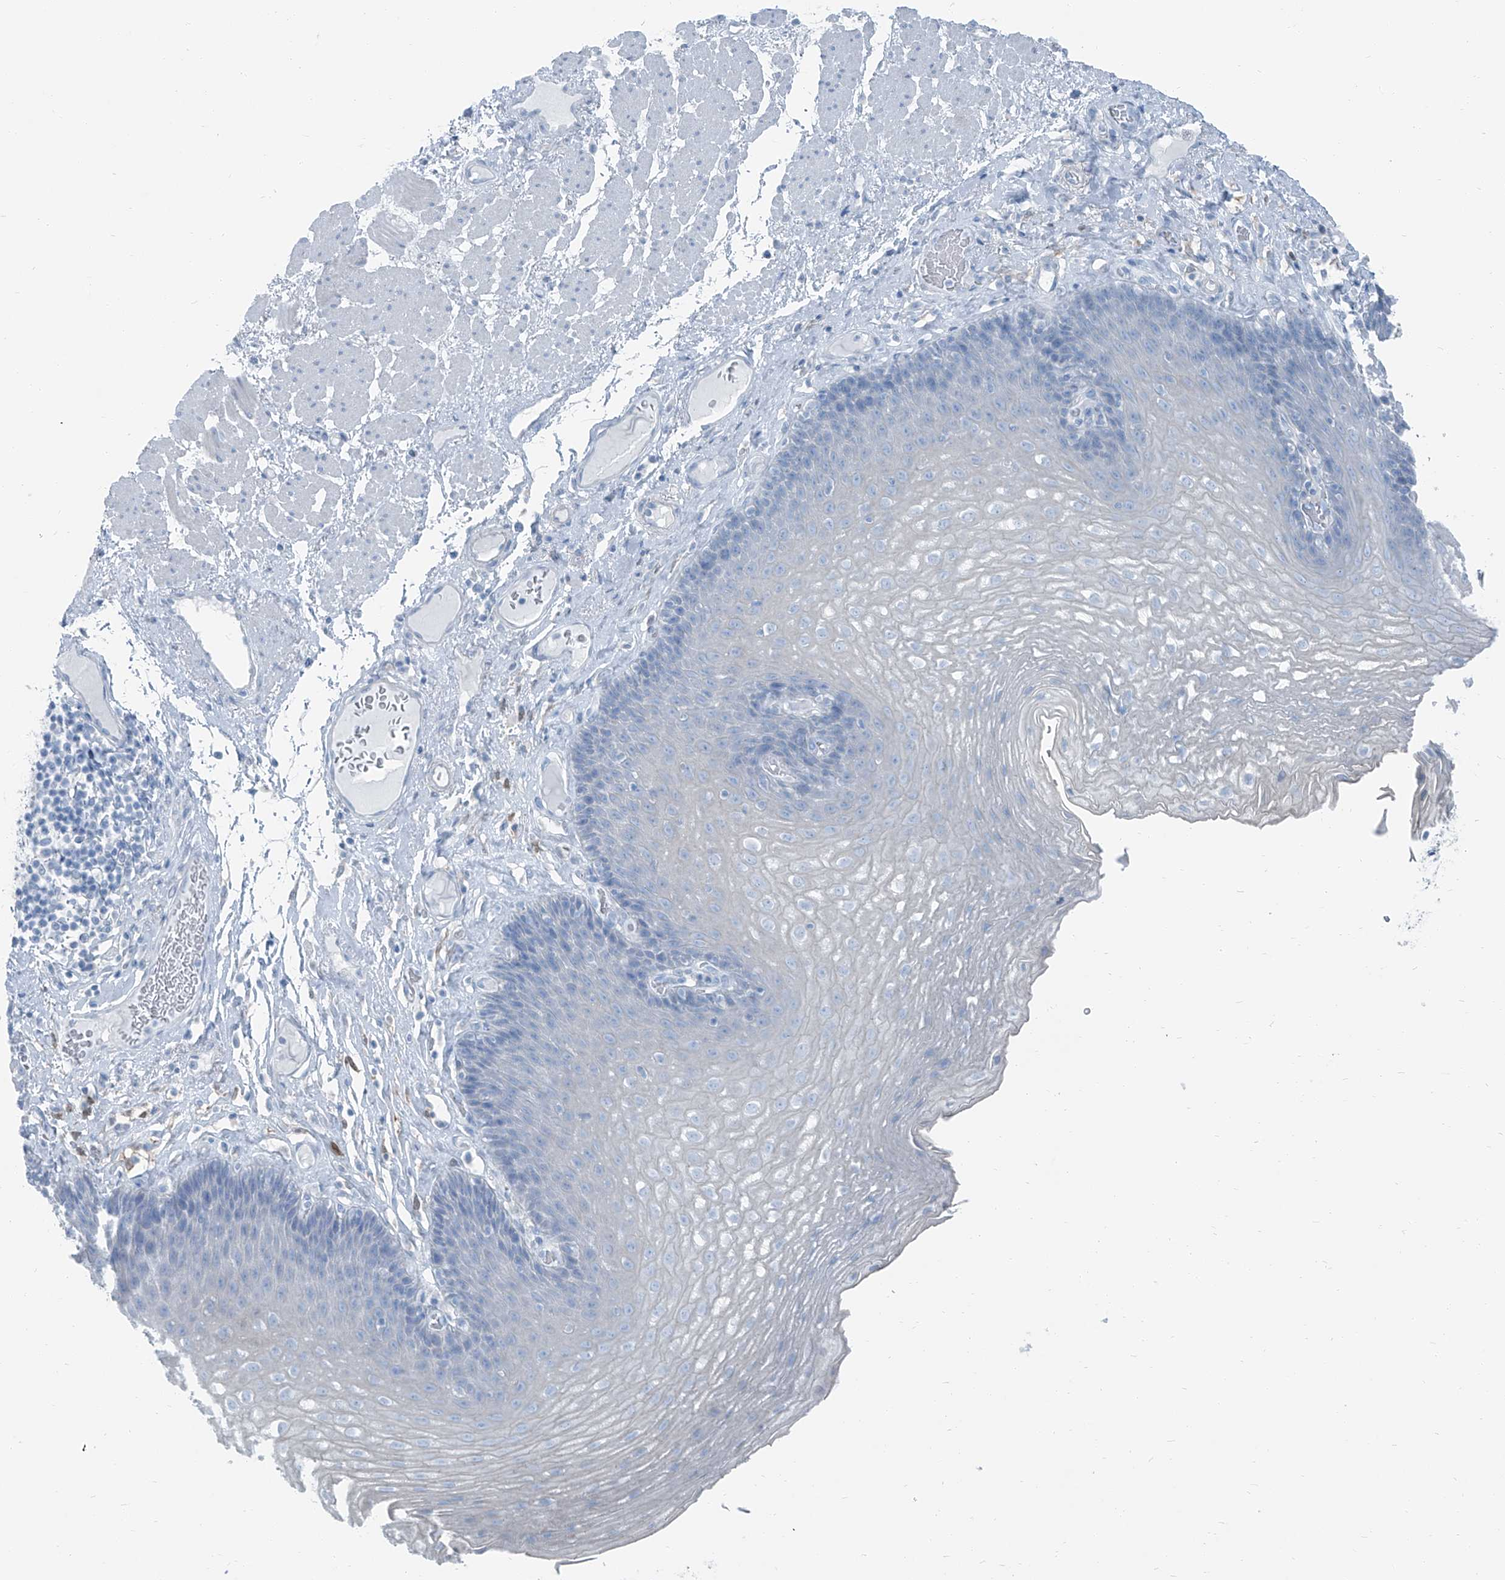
{"staining": {"intensity": "negative", "quantity": "none", "location": "none"}, "tissue": "esophagus", "cell_type": "Squamous epithelial cells", "image_type": "normal", "snomed": [{"axis": "morphology", "description": "Normal tissue, NOS"}, {"axis": "topography", "description": "Esophagus"}], "caption": "An image of esophagus stained for a protein displays no brown staining in squamous epithelial cells.", "gene": "RGN", "patient": {"sex": "female", "age": 66}}